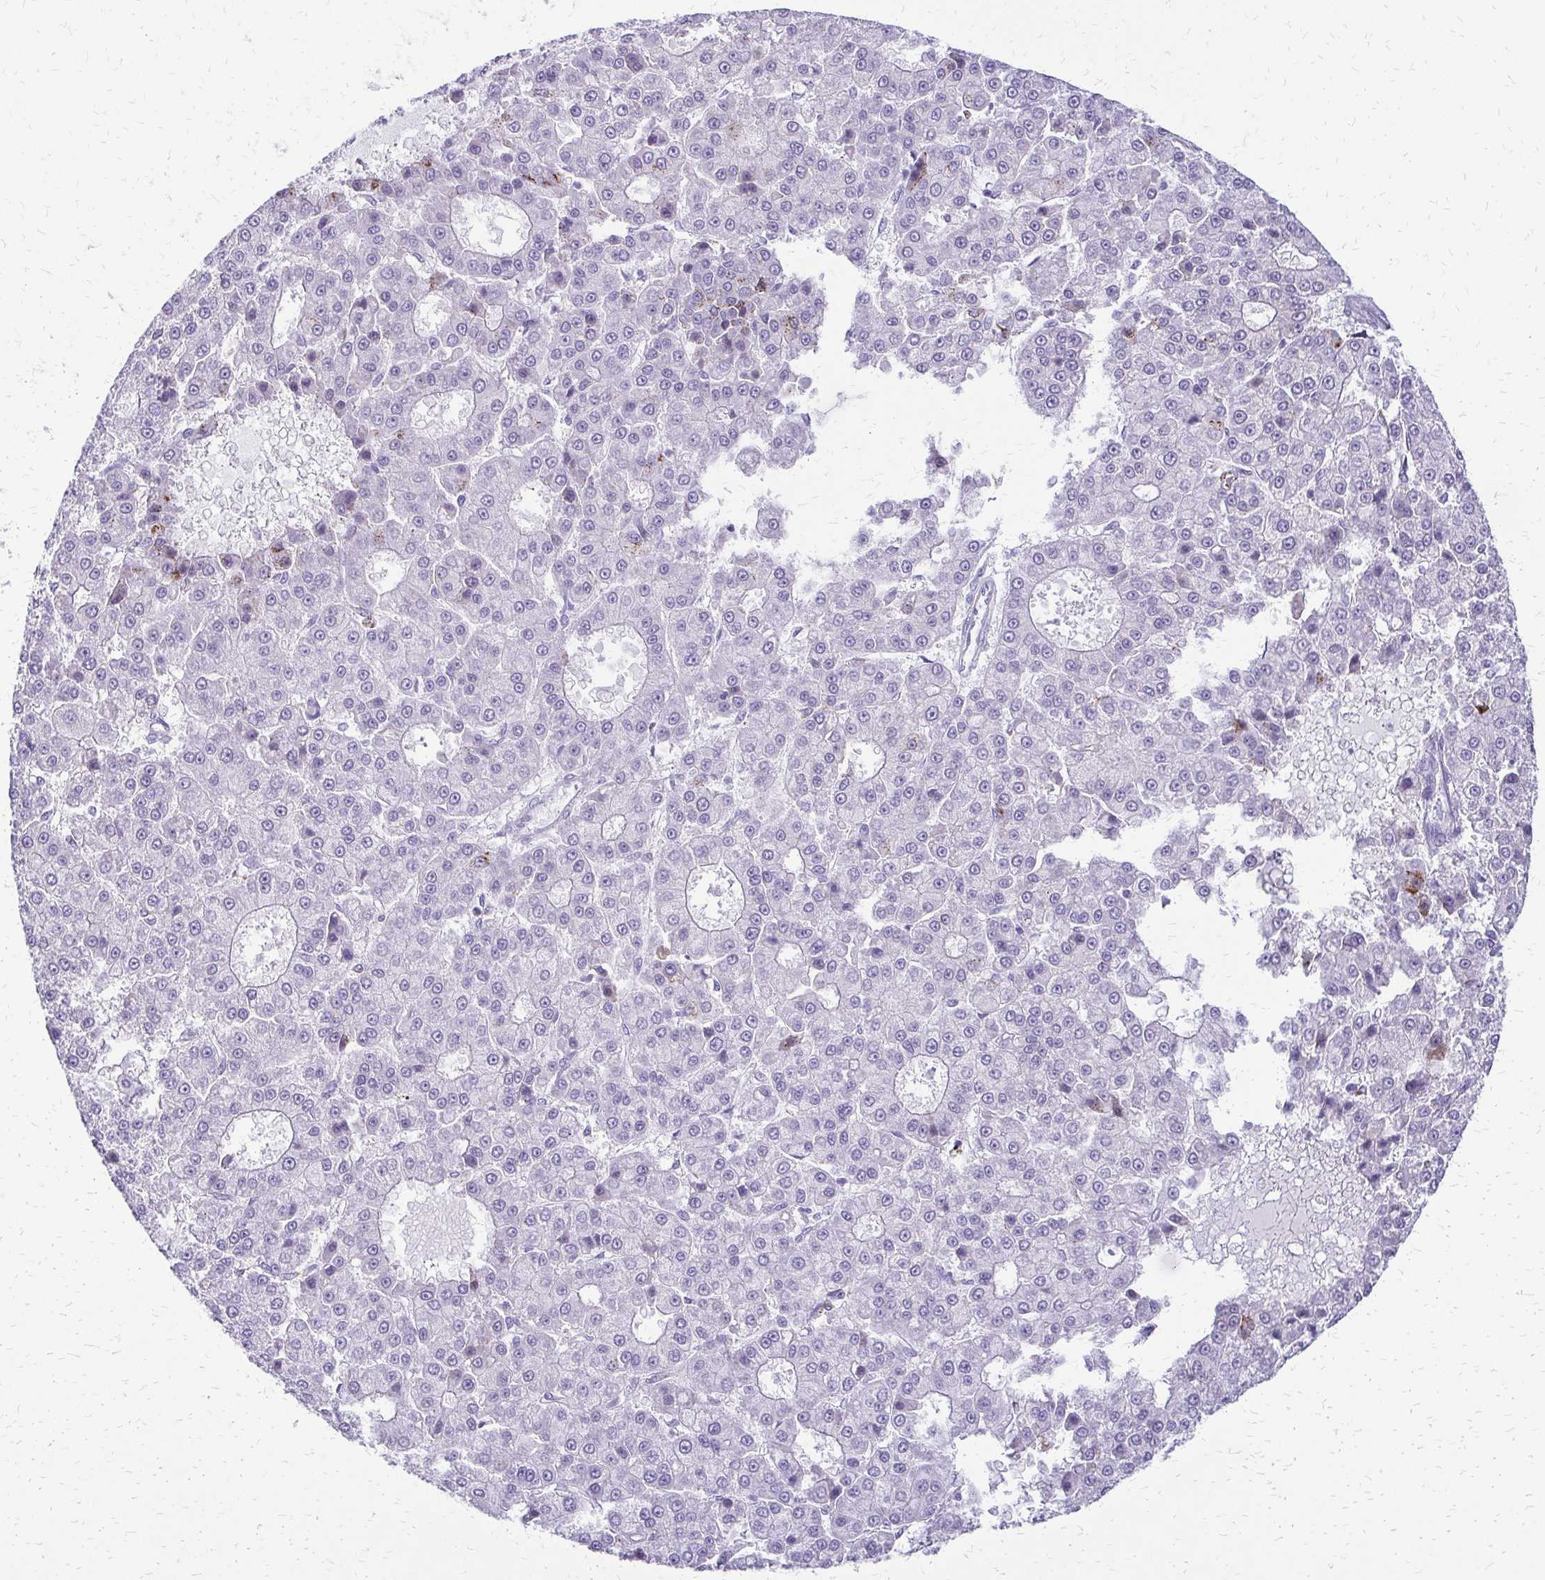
{"staining": {"intensity": "negative", "quantity": "none", "location": "none"}, "tissue": "liver cancer", "cell_type": "Tumor cells", "image_type": "cancer", "snomed": [{"axis": "morphology", "description": "Carcinoma, Hepatocellular, NOS"}, {"axis": "topography", "description": "Liver"}], "caption": "A high-resolution micrograph shows immunohistochemistry (IHC) staining of liver cancer, which exhibits no significant positivity in tumor cells.", "gene": "FAM162B", "patient": {"sex": "male", "age": 70}}